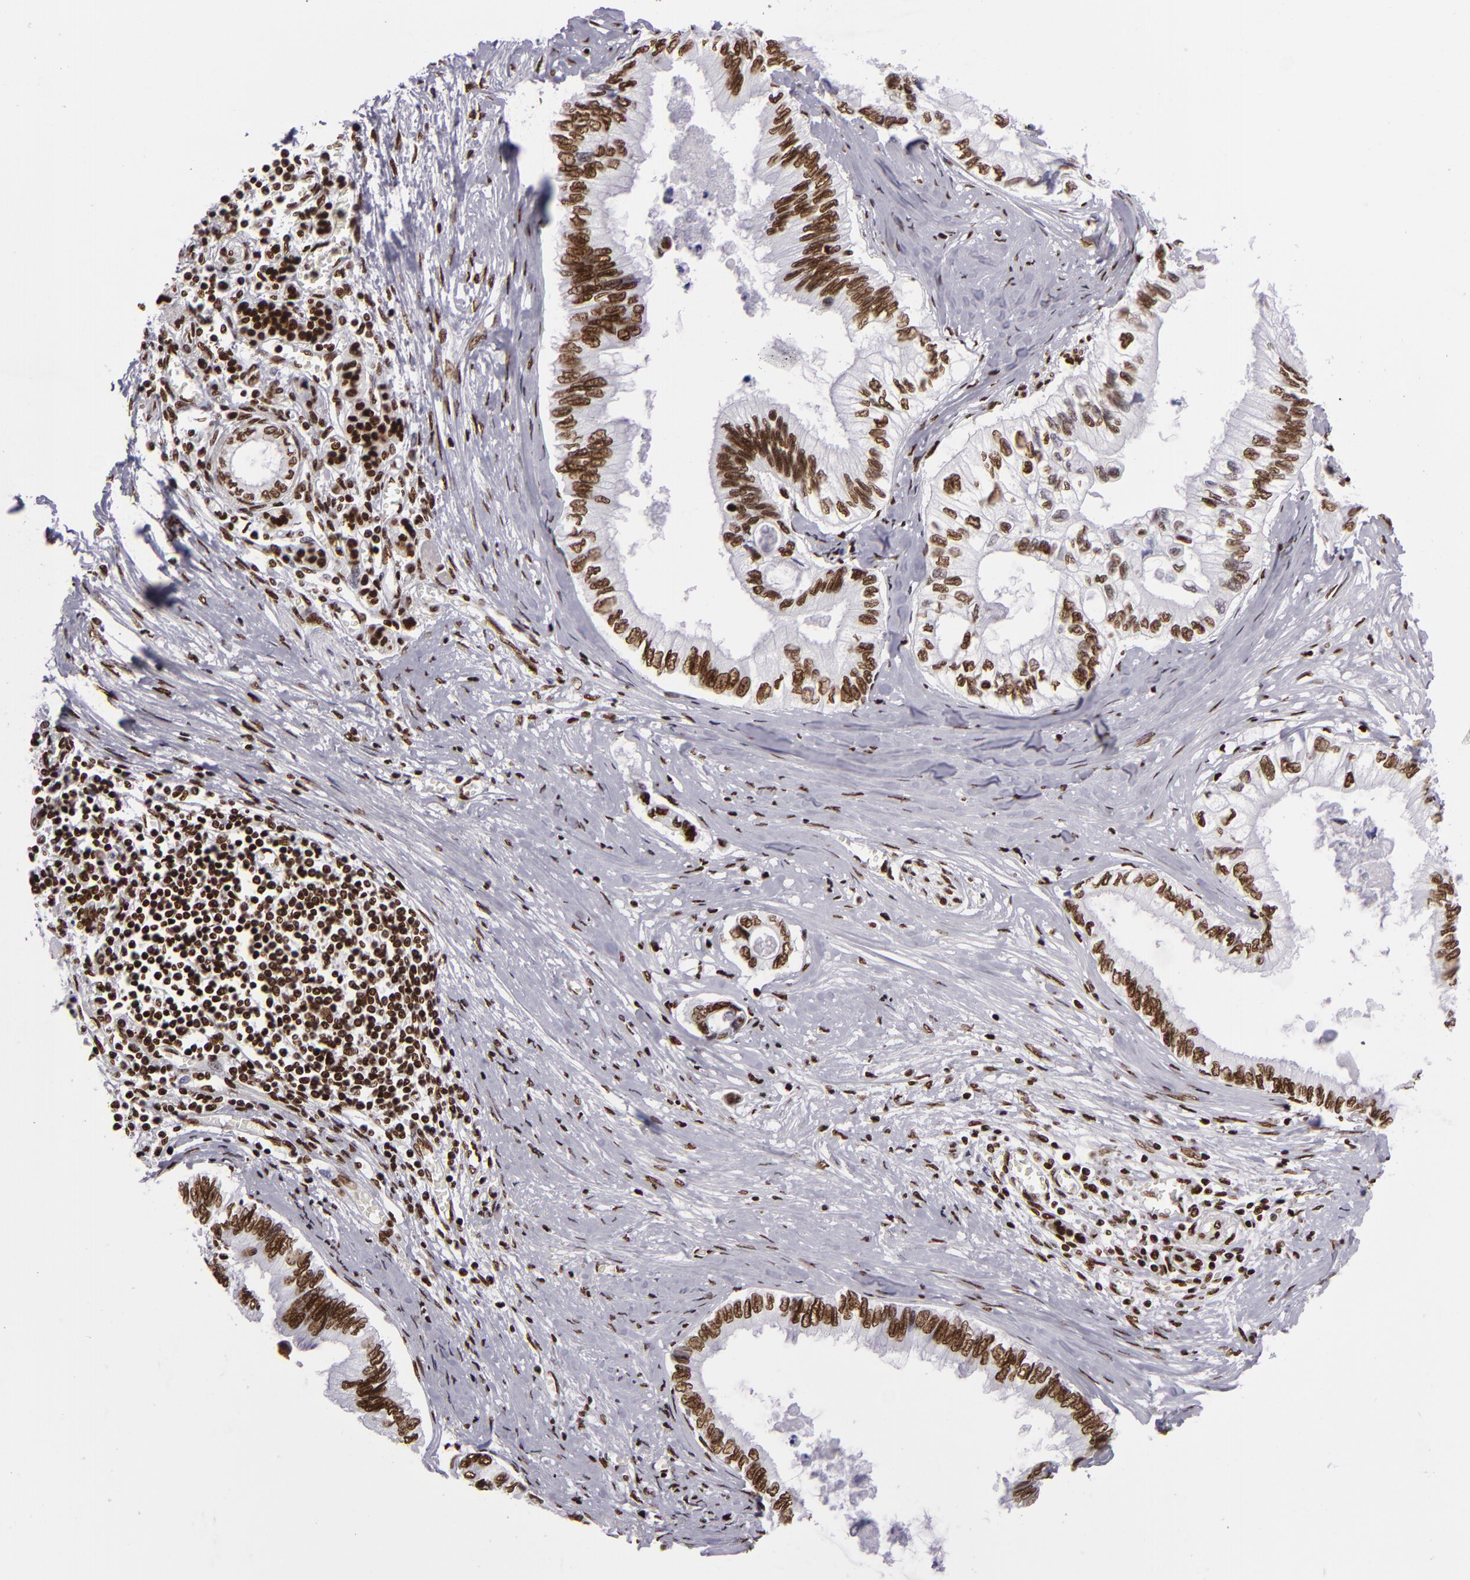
{"staining": {"intensity": "strong", "quantity": ">75%", "location": "nuclear"}, "tissue": "pancreatic cancer", "cell_type": "Tumor cells", "image_type": "cancer", "snomed": [{"axis": "morphology", "description": "Adenocarcinoma, NOS"}, {"axis": "topography", "description": "Pancreas"}], "caption": "Immunohistochemistry image of human adenocarcinoma (pancreatic) stained for a protein (brown), which demonstrates high levels of strong nuclear staining in about >75% of tumor cells.", "gene": "SAFB", "patient": {"sex": "female", "age": 66}}